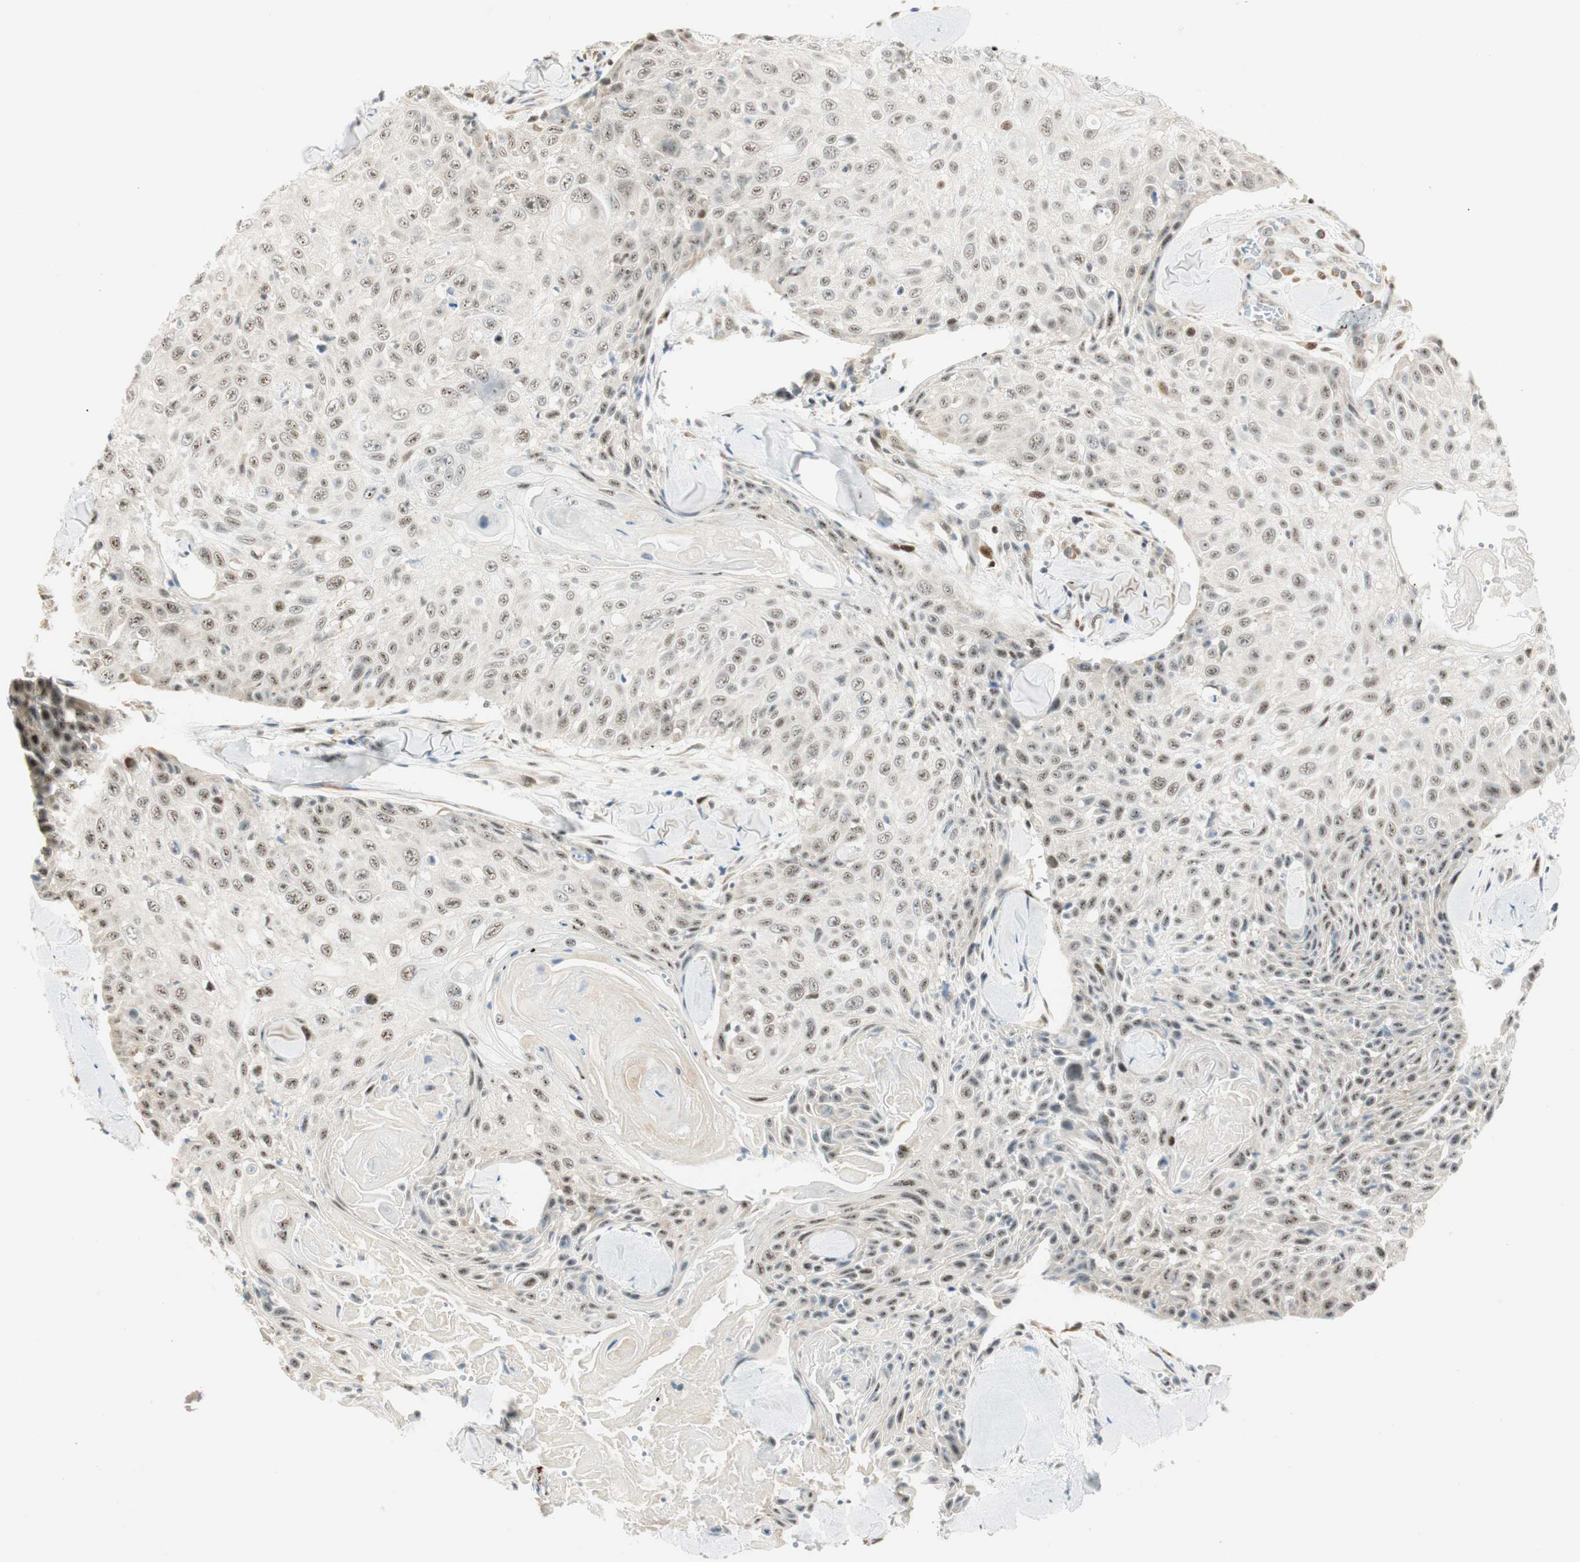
{"staining": {"intensity": "weak", "quantity": "25%-75%", "location": "nuclear"}, "tissue": "skin cancer", "cell_type": "Tumor cells", "image_type": "cancer", "snomed": [{"axis": "morphology", "description": "Squamous cell carcinoma, NOS"}, {"axis": "topography", "description": "Skin"}], "caption": "Immunohistochemical staining of skin squamous cell carcinoma exhibits low levels of weak nuclear protein positivity in approximately 25%-75% of tumor cells.", "gene": "MSX2", "patient": {"sex": "male", "age": 86}}